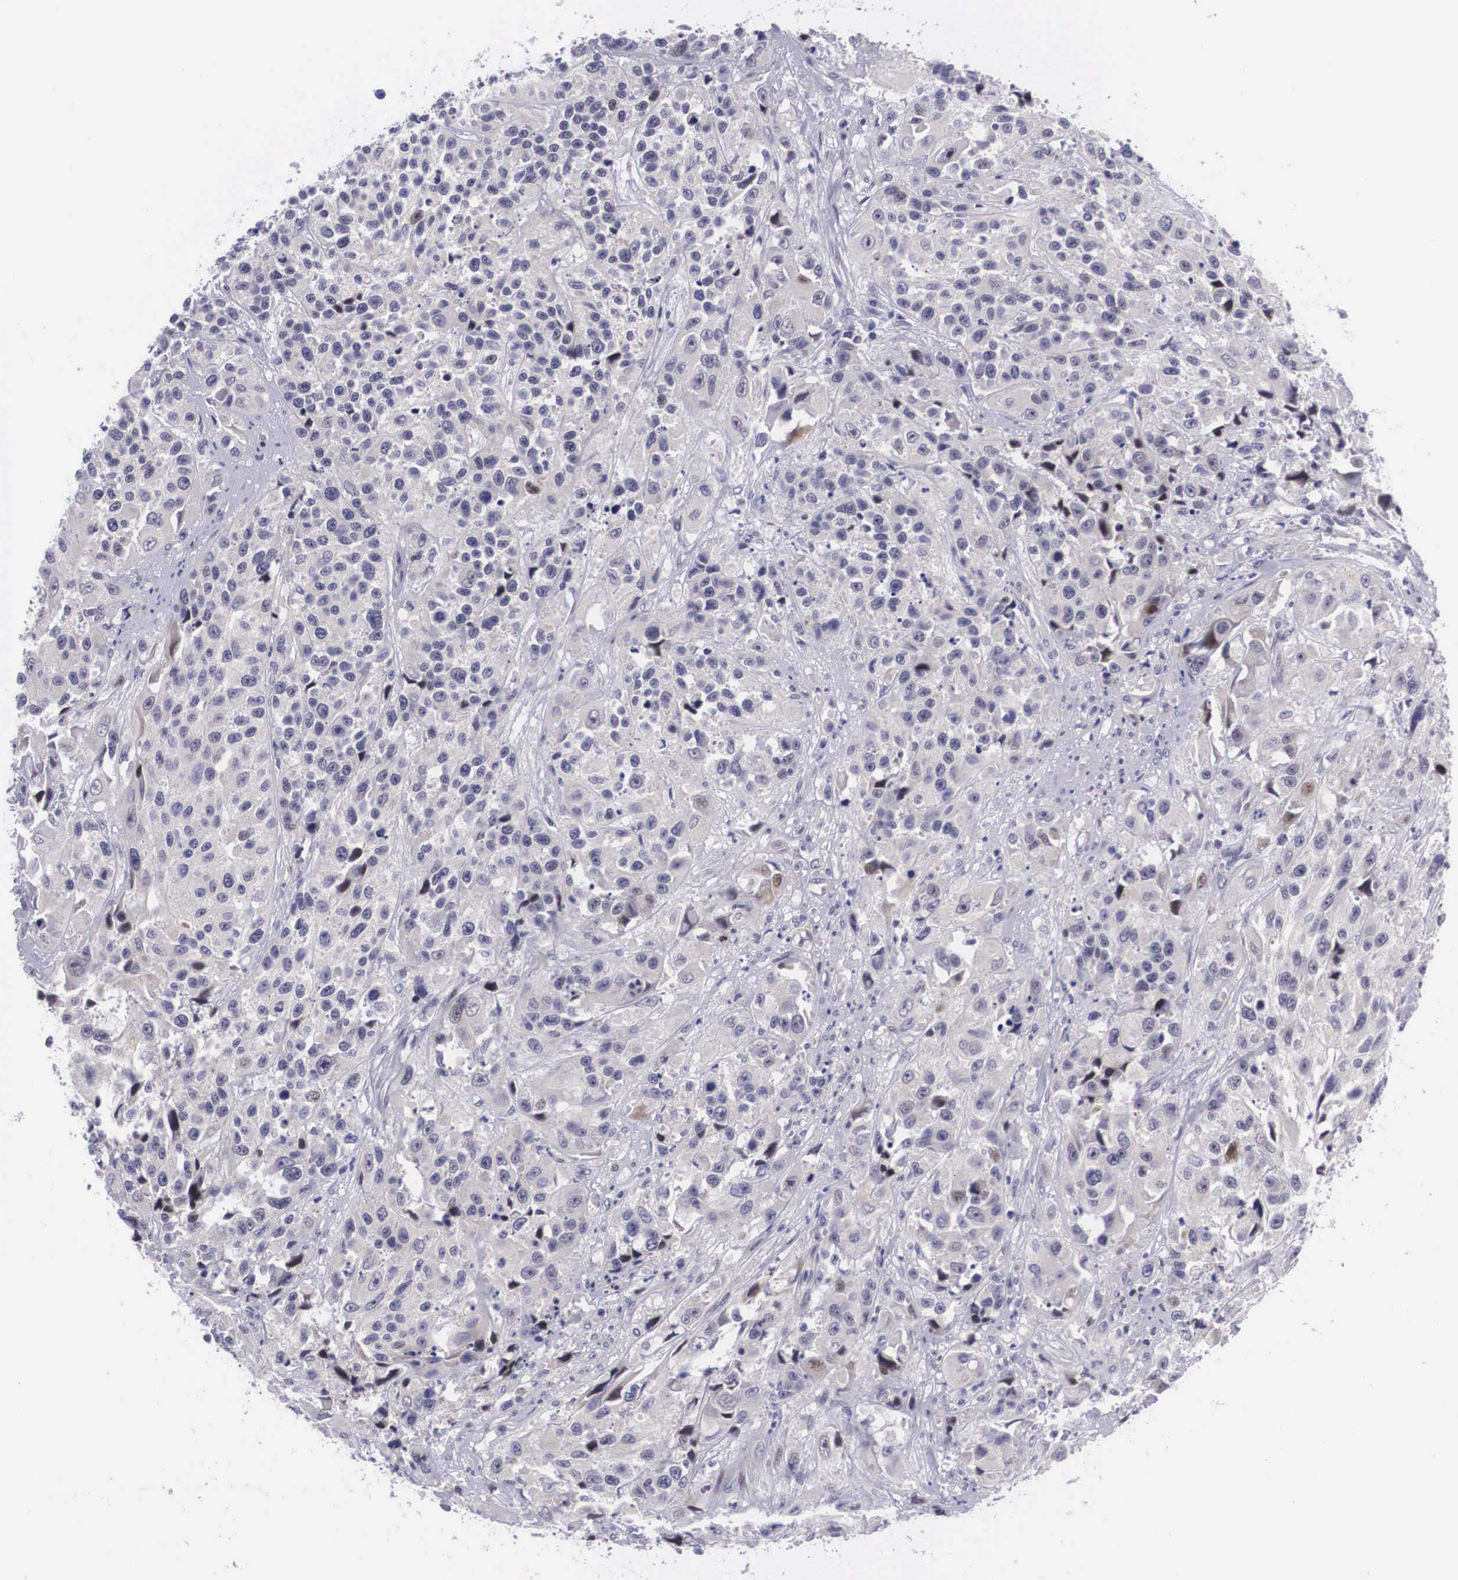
{"staining": {"intensity": "weak", "quantity": "<25%", "location": "nuclear"}, "tissue": "urothelial cancer", "cell_type": "Tumor cells", "image_type": "cancer", "snomed": [{"axis": "morphology", "description": "Urothelial carcinoma, High grade"}, {"axis": "topography", "description": "Urinary bladder"}], "caption": "Human high-grade urothelial carcinoma stained for a protein using IHC reveals no staining in tumor cells.", "gene": "EMID1", "patient": {"sex": "female", "age": 81}}